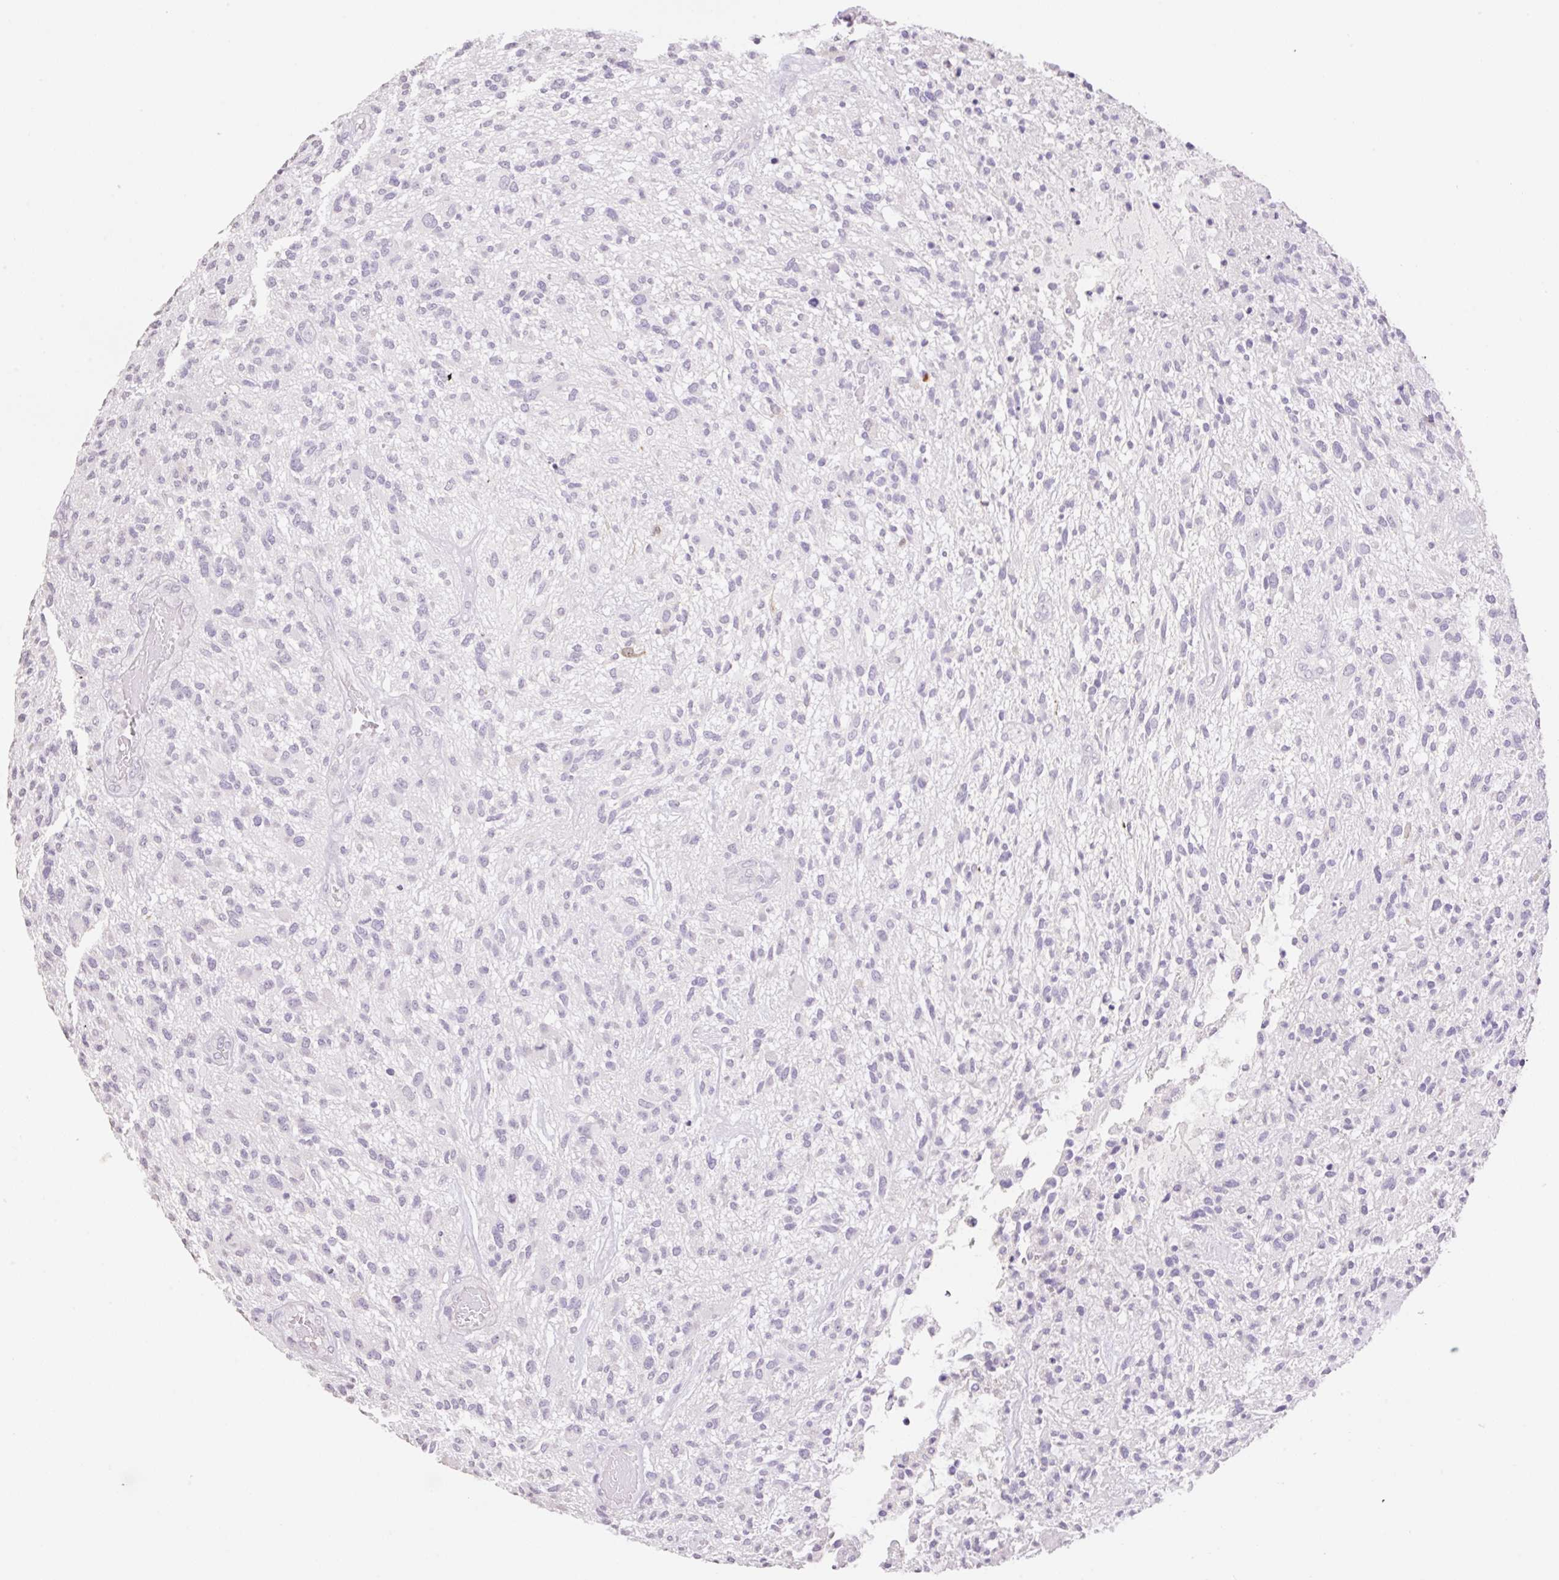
{"staining": {"intensity": "negative", "quantity": "none", "location": "none"}, "tissue": "glioma", "cell_type": "Tumor cells", "image_type": "cancer", "snomed": [{"axis": "morphology", "description": "Glioma, malignant, High grade"}, {"axis": "topography", "description": "Brain"}], "caption": "Immunohistochemical staining of human malignant high-grade glioma displays no significant positivity in tumor cells.", "gene": "HCRTR2", "patient": {"sex": "male", "age": 47}}